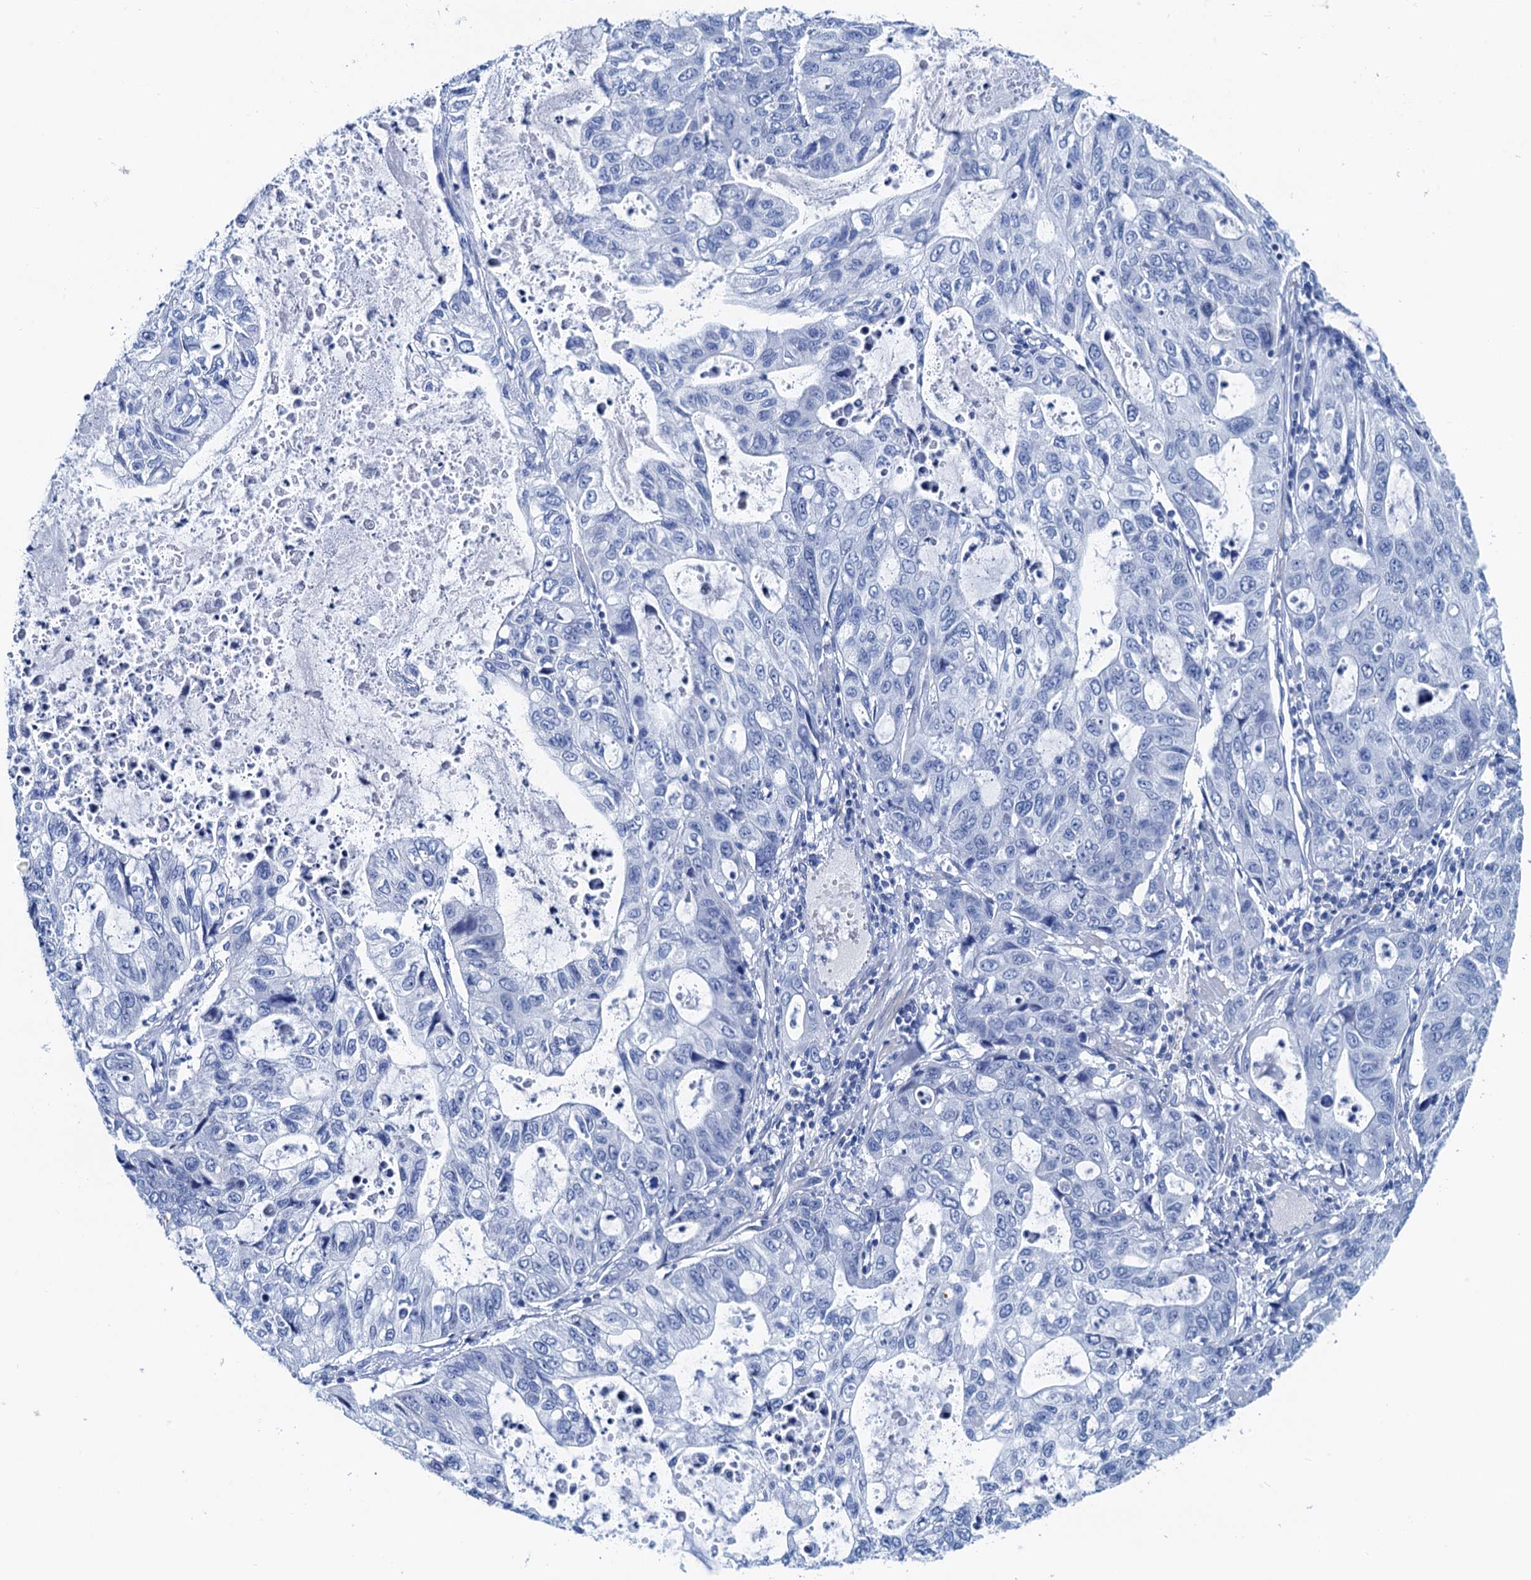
{"staining": {"intensity": "negative", "quantity": "none", "location": "none"}, "tissue": "stomach cancer", "cell_type": "Tumor cells", "image_type": "cancer", "snomed": [{"axis": "morphology", "description": "Adenocarcinoma, NOS"}, {"axis": "topography", "description": "Stomach, upper"}], "caption": "High power microscopy photomicrograph of an immunohistochemistry image of stomach cancer, revealing no significant staining in tumor cells.", "gene": "NLRP10", "patient": {"sex": "female", "age": 52}}